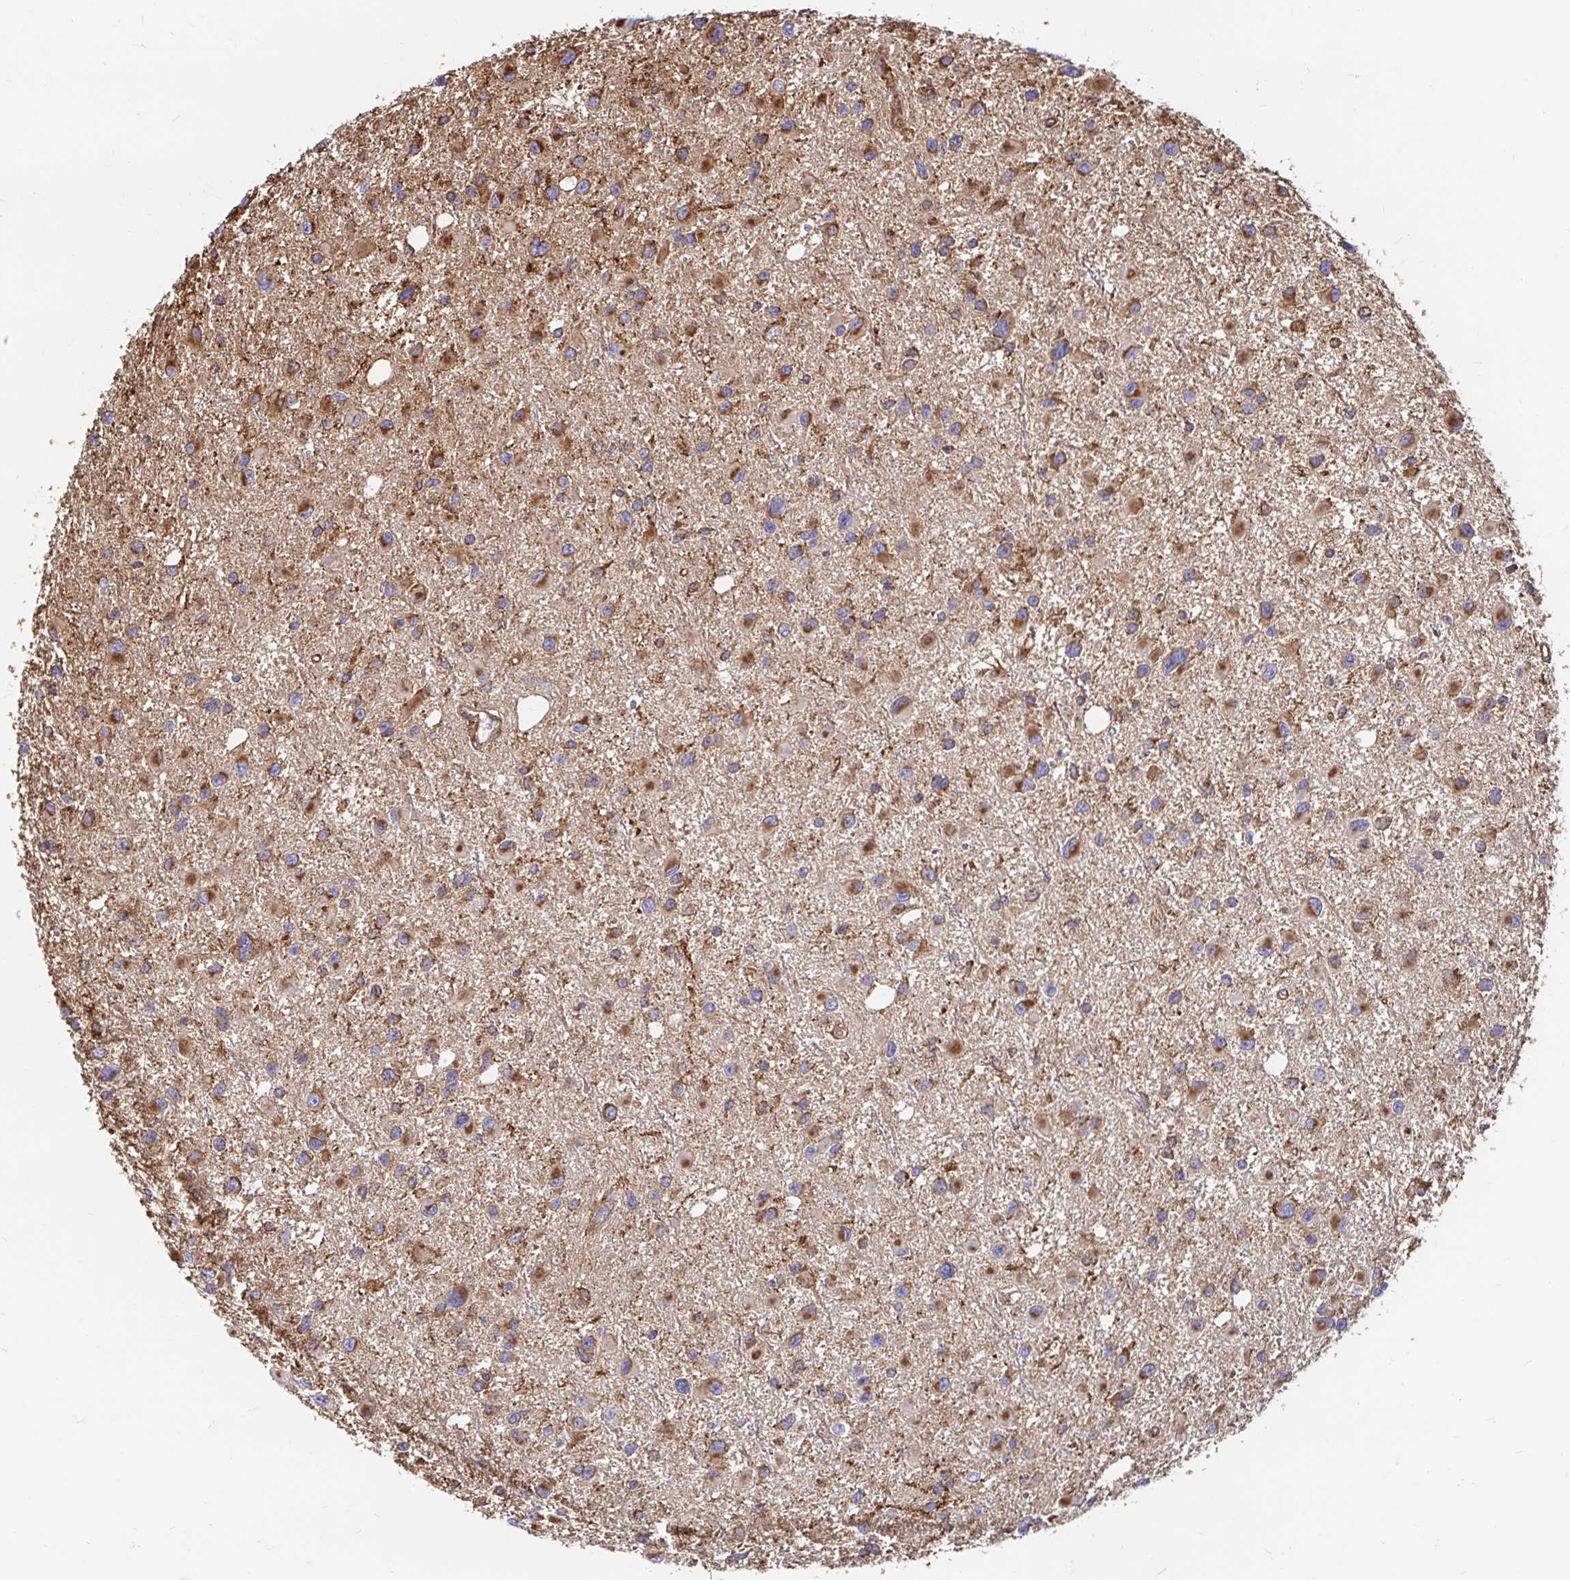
{"staining": {"intensity": "moderate", "quantity": ">75%", "location": "cytoplasmic/membranous"}, "tissue": "glioma", "cell_type": "Tumor cells", "image_type": "cancer", "snomed": [{"axis": "morphology", "description": "Glioma, malignant, Low grade"}, {"axis": "topography", "description": "Brain"}], "caption": "Immunohistochemical staining of human malignant glioma (low-grade) shows medium levels of moderate cytoplasmic/membranous protein staining in approximately >75% of tumor cells. (DAB IHC with brightfield microscopy, high magnification).", "gene": "CLTC", "patient": {"sex": "female", "age": 32}}